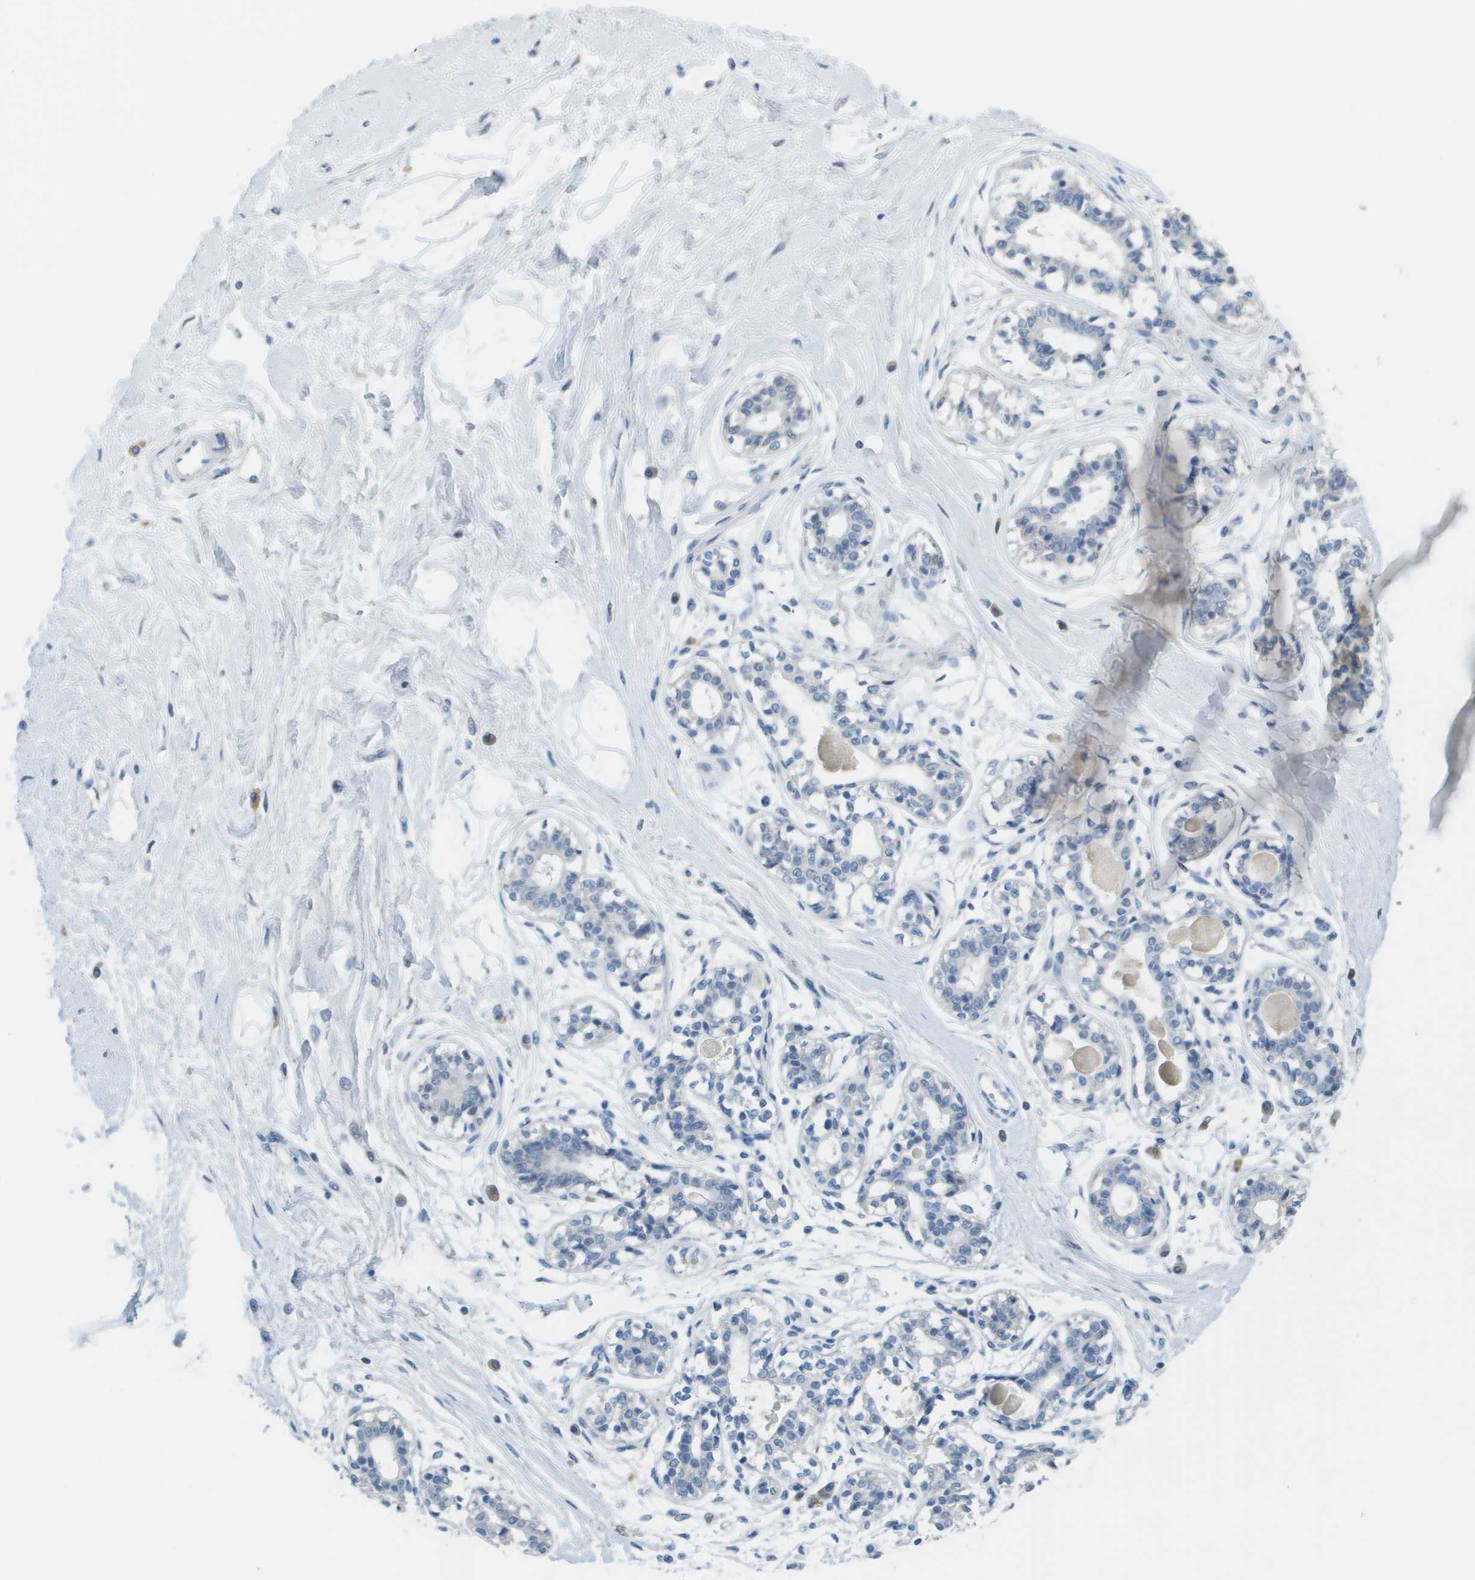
{"staining": {"intensity": "negative", "quantity": "none", "location": "none"}, "tissue": "breast", "cell_type": "Adipocytes", "image_type": "normal", "snomed": [{"axis": "morphology", "description": "Normal tissue, NOS"}, {"axis": "topography", "description": "Breast"}], "caption": "Adipocytes are negative for protein expression in benign human breast. Nuclei are stained in blue.", "gene": "PTGDR2", "patient": {"sex": "female", "age": 45}}